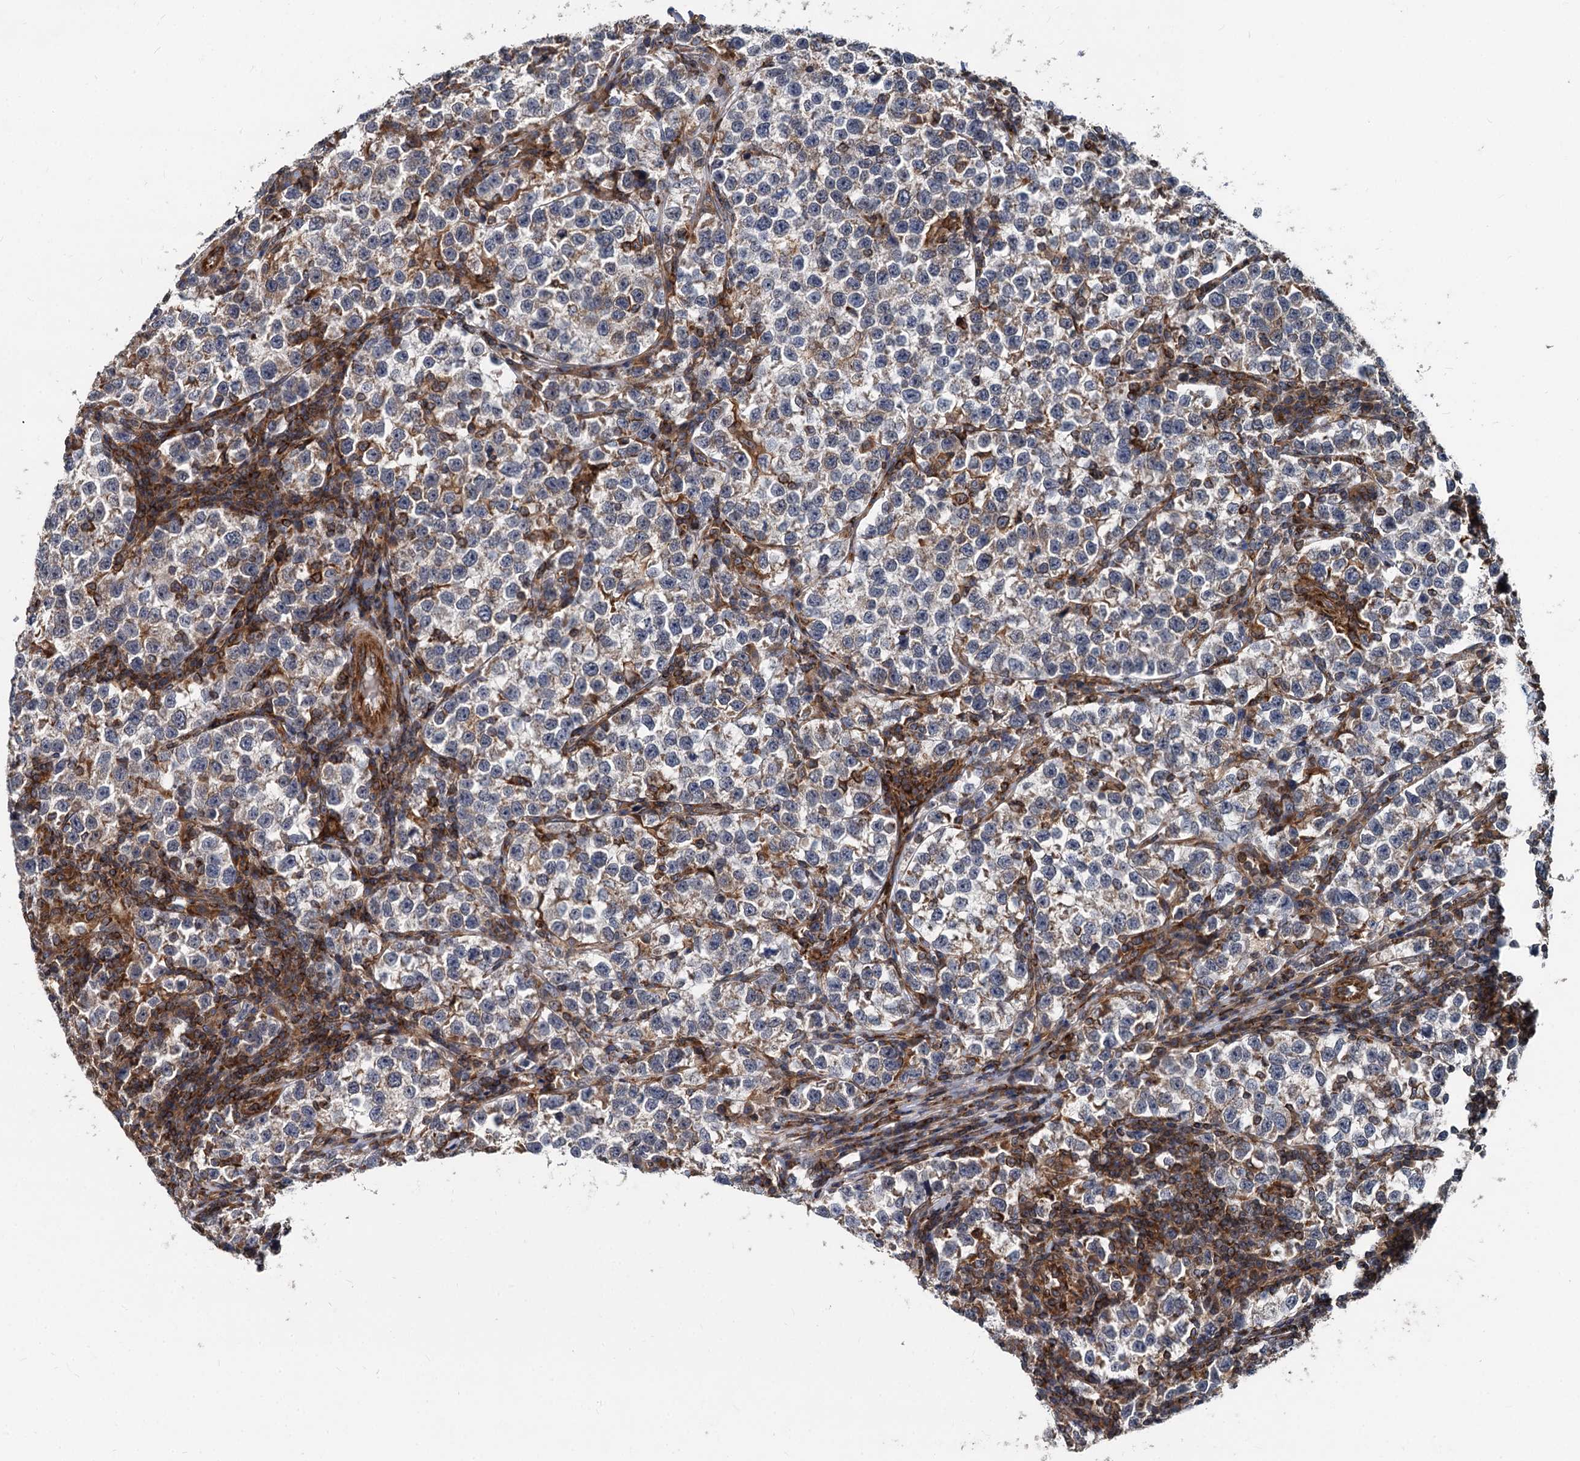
{"staining": {"intensity": "weak", "quantity": "<25%", "location": "cytoplasmic/membranous"}, "tissue": "testis cancer", "cell_type": "Tumor cells", "image_type": "cancer", "snomed": [{"axis": "morphology", "description": "Normal tissue, NOS"}, {"axis": "morphology", "description": "Seminoma, NOS"}, {"axis": "topography", "description": "Testis"}], "caption": "Immunohistochemistry (IHC) image of neoplastic tissue: testis seminoma stained with DAB demonstrates no significant protein staining in tumor cells.", "gene": "STIM1", "patient": {"sex": "male", "age": 43}}